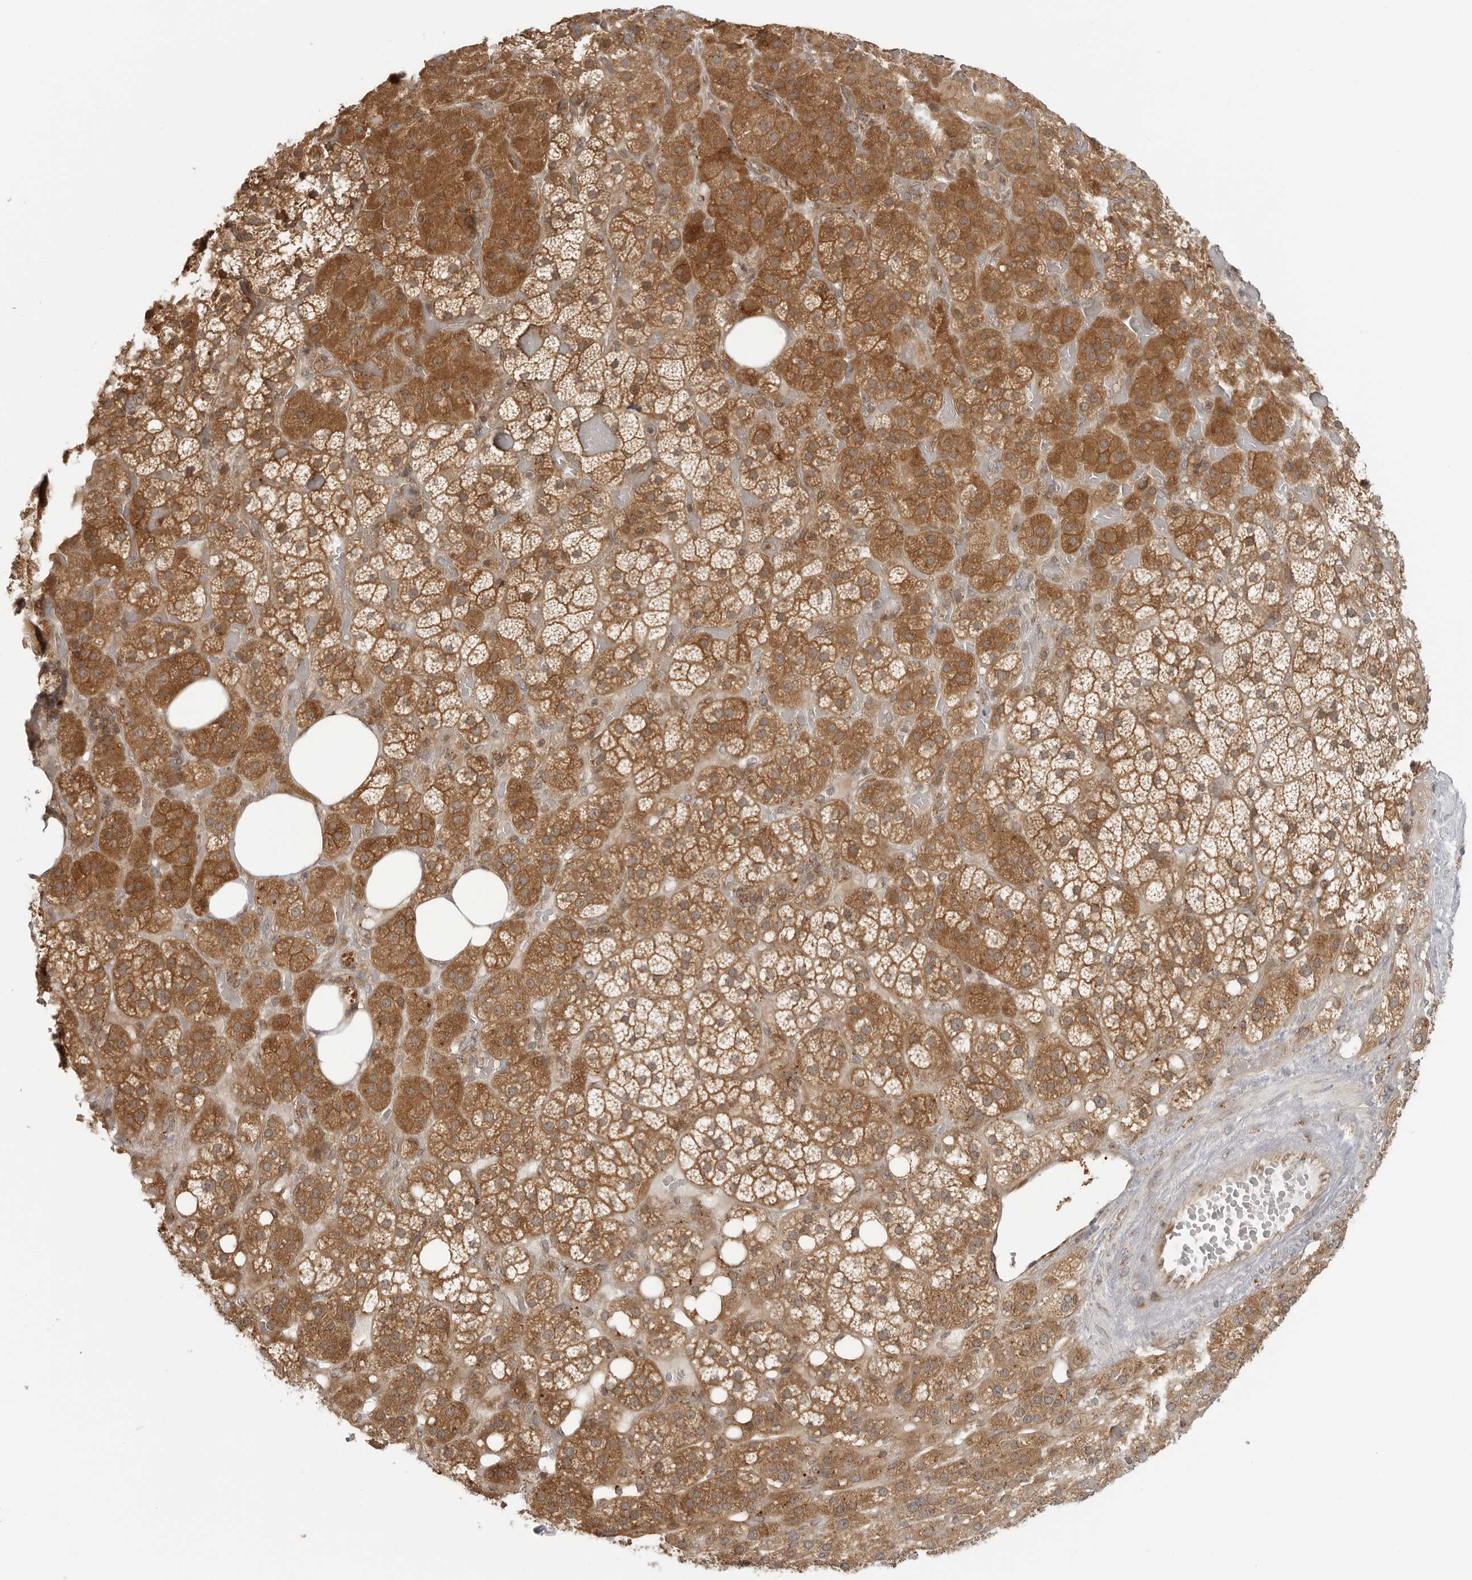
{"staining": {"intensity": "strong", "quantity": ">75%", "location": "cytoplasmic/membranous"}, "tissue": "adrenal gland", "cell_type": "Glandular cells", "image_type": "normal", "snomed": [{"axis": "morphology", "description": "Normal tissue, NOS"}, {"axis": "topography", "description": "Adrenal gland"}], "caption": "The photomicrograph demonstrates staining of benign adrenal gland, revealing strong cytoplasmic/membranous protein staining (brown color) within glandular cells.", "gene": "COPA", "patient": {"sex": "female", "age": 59}}